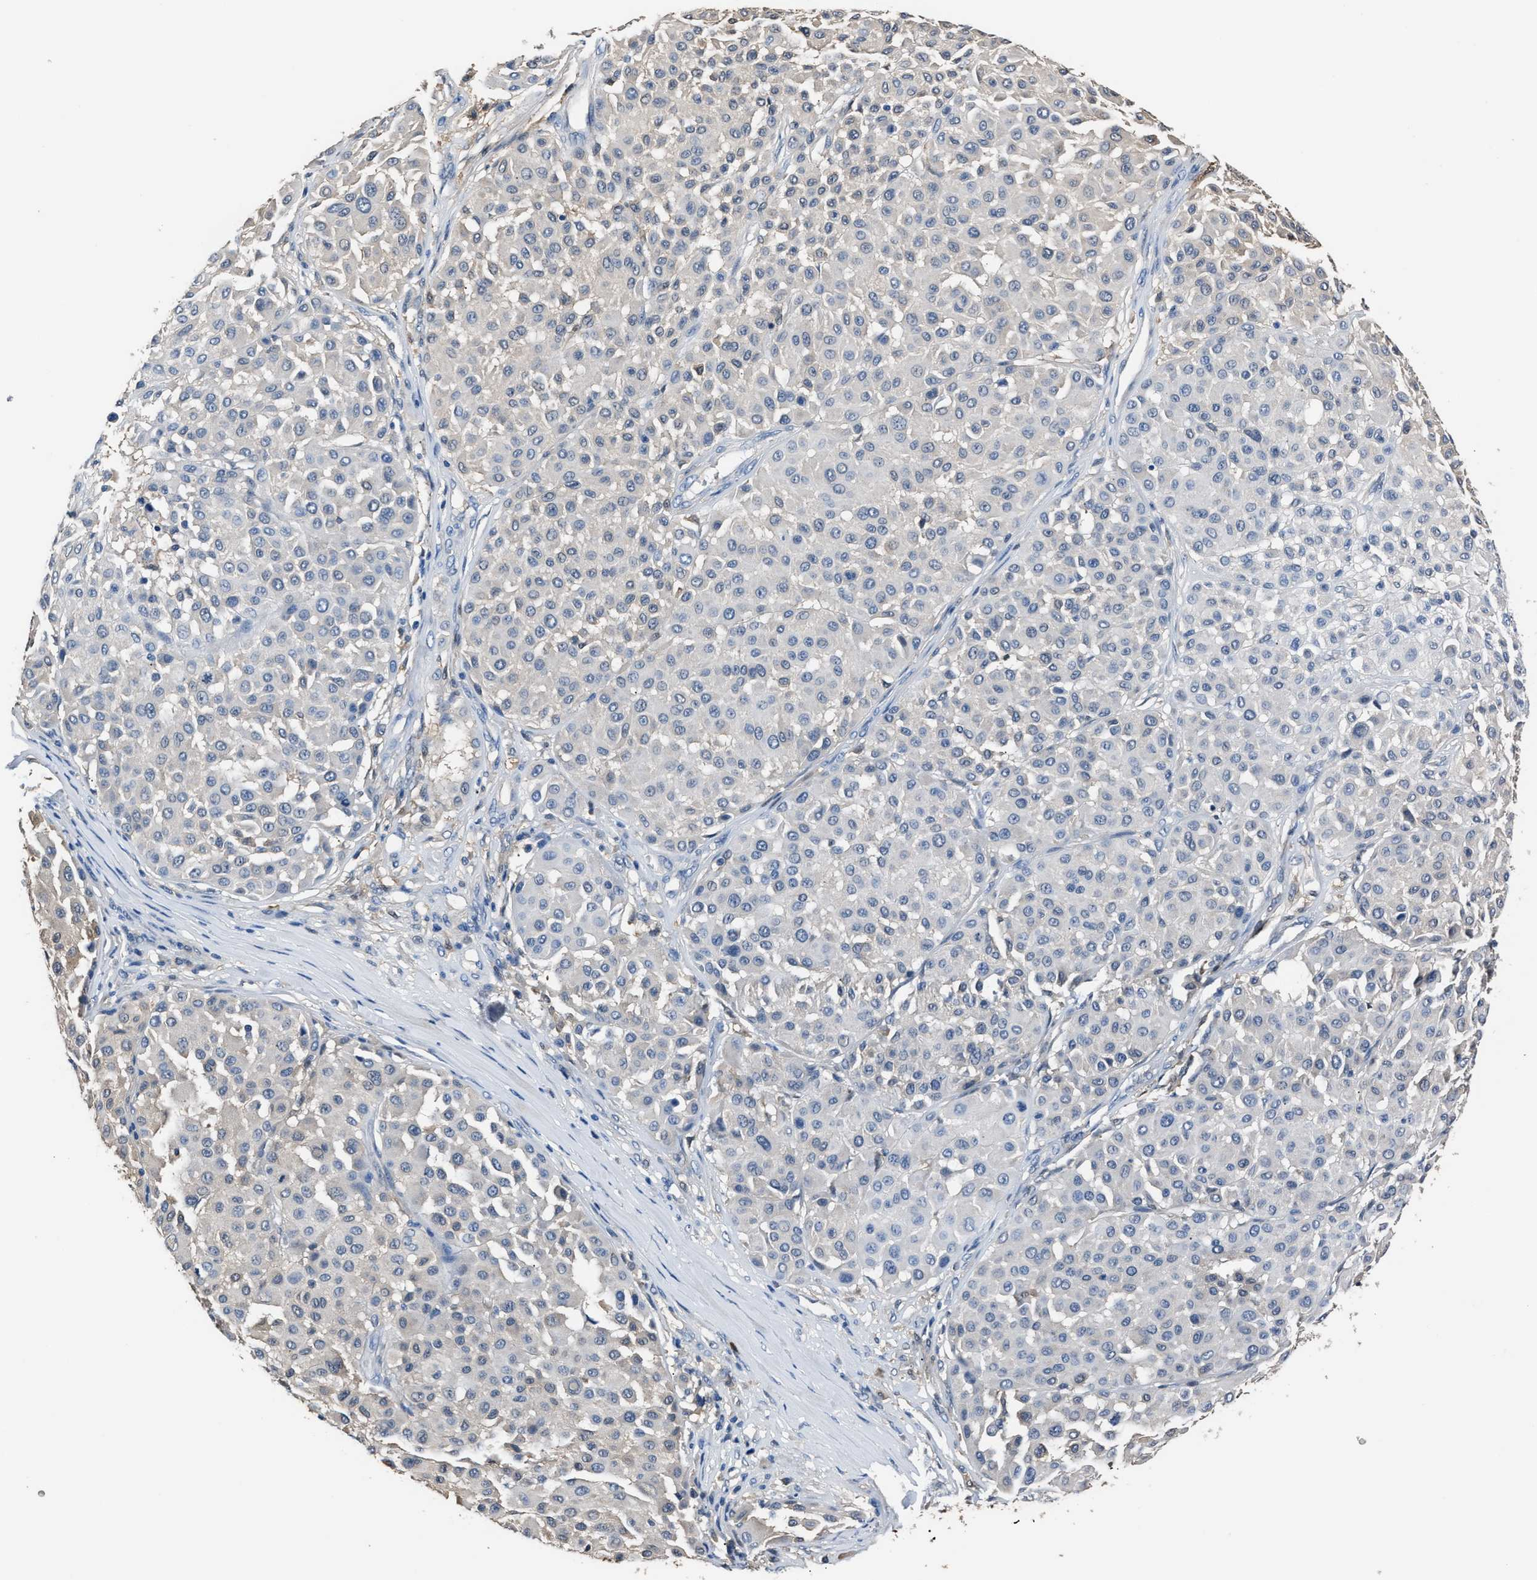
{"staining": {"intensity": "negative", "quantity": "none", "location": "none"}, "tissue": "melanoma", "cell_type": "Tumor cells", "image_type": "cancer", "snomed": [{"axis": "morphology", "description": "Malignant melanoma, Metastatic site"}, {"axis": "topography", "description": "Soft tissue"}], "caption": "Tumor cells show no significant protein staining in malignant melanoma (metastatic site).", "gene": "GSTP1", "patient": {"sex": "male", "age": 41}}